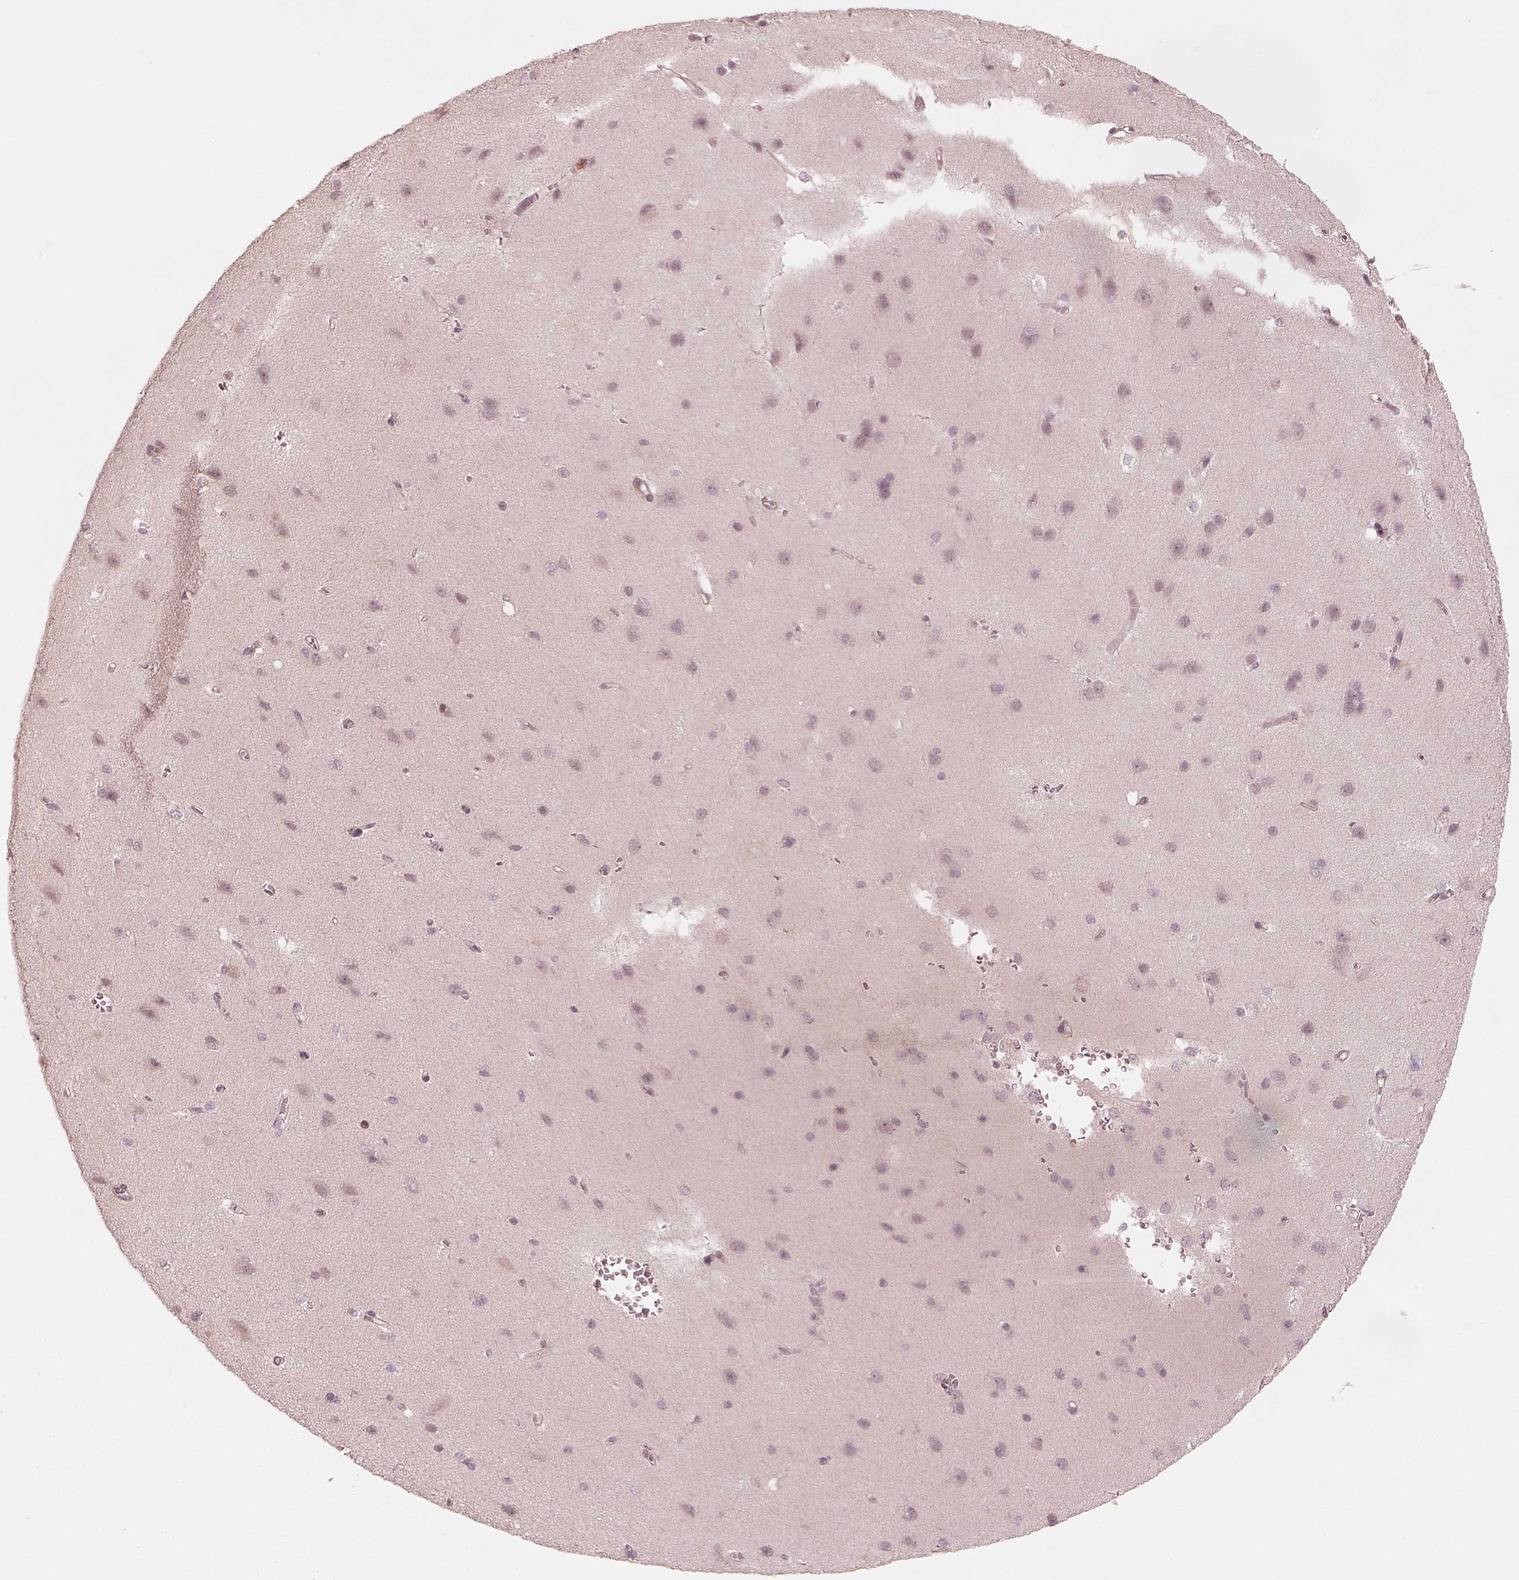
{"staining": {"intensity": "negative", "quantity": "none", "location": "none"}, "tissue": "cerebral cortex", "cell_type": "Endothelial cells", "image_type": "normal", "snomed": [{"axis": "morphology", "description": "Normal tissue, NOS"}, {"axis": "topography", "description": "Cerebral cortex"}], "caption": "Image shows no protein staining in endothelial cells of normal cerebral cortex. Nuclei are stained in blue.", "gene": "FAM107B", "patient": {"sex": "male", "age": 37}}